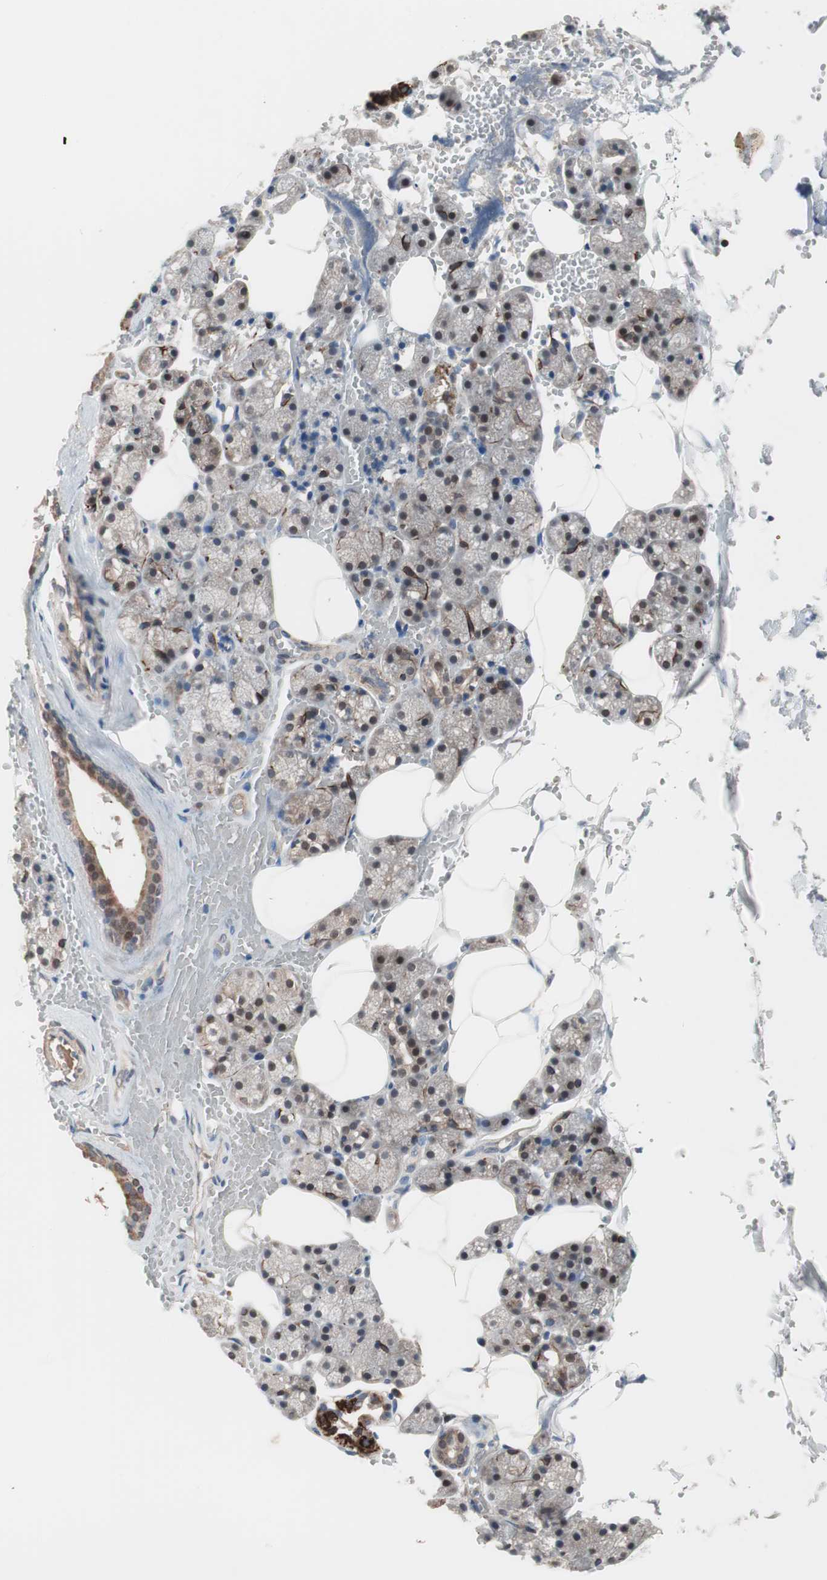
{"staining": {"intensity": "moderate", "quantity": ">75%", "location": "cytoplasmic/membranous,nuclear"}, "tissue": "salivary gland", "cell_type": "Glandular cells", "image_type": "normal", "snomed": [{"axis": "morphology", "description": "Normal tissue, NOS"}, {"axis": "topography", "description": "Salivary gland"}], "caption": "A high-resolution histopathology image shows immunohistochemistry staining of normal salivary gland, which reveals moderate cytoplasmic/membranous,nuclear staining in approximately >75% of glandular cells.", "gene": "HMBS", "patient": {"sex": "male", "age": 62}}